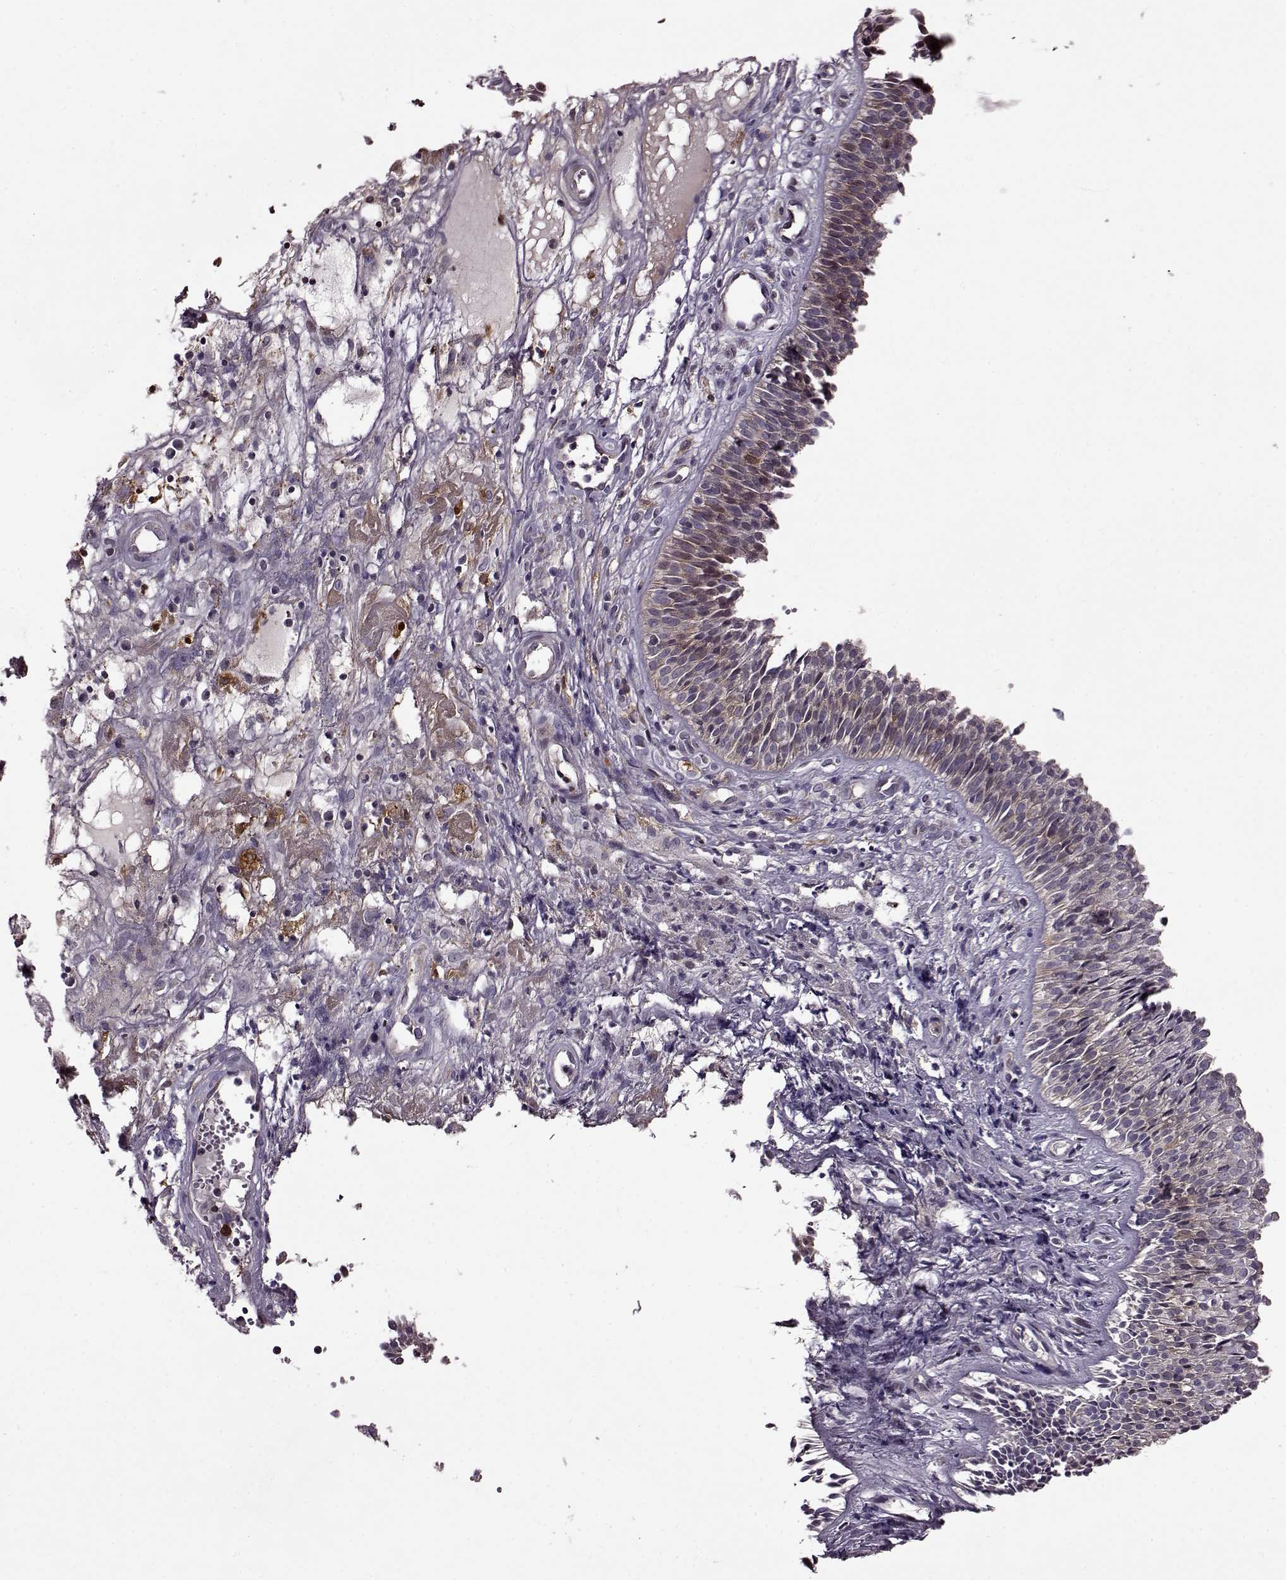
{"staining": {"intensity": "moderate", "quantity": "25%-75%", "location": "cytoplasmic/membranous"}, "tissue": "nasopharynx", "cell_type": "Respiratory epithelial cells", "image_type": "normal", "snomed": [{"axis": "morphology", "description": "Normal tissue, NOS"}, {"axis": "topography", "description": "Nasopharynx"}], "caption": "This image reveals immunohistochemistry (IHC) staining of benign nasopharynx, with medium moderate cytoplasmic/membranous expression in approximately 25%-75% of respiratory epithelial cells.", "gene": "MTSS1", "patient": {"sex": "male", "age": 31}}